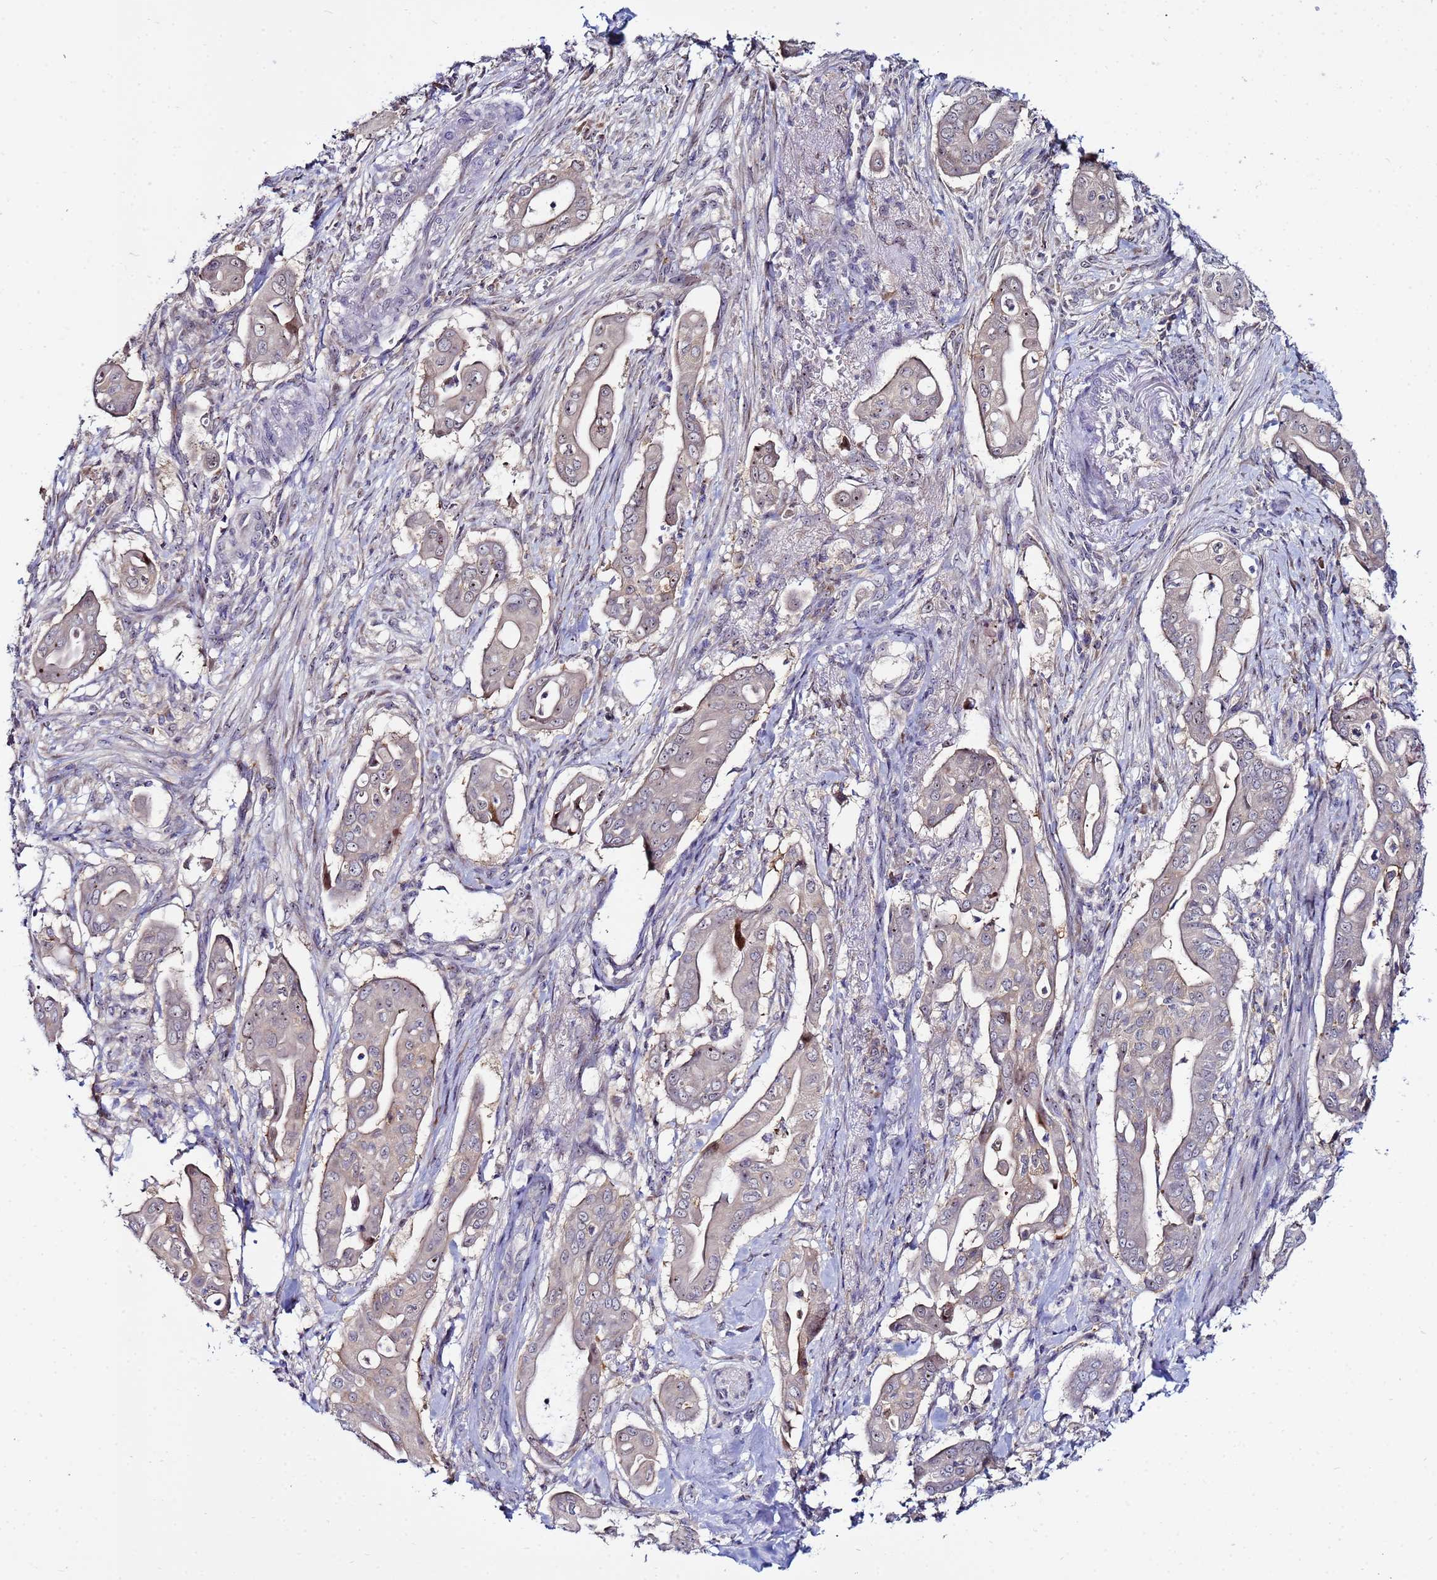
{"staining": {"intensity": "weak", "quantity": "<25%", "location": "cytoplasmic/membranous"}, "tissue": "pancreatic cancer", "cell_type": "Tumor cells", "image_type": "cancer", "snomed": [{"axis": "morphology", "description": "Adenocarcinoma, NOS"}, {"axis": "topography", "description": "Pancreas"}], "caption": "Tumor cells show no significant protein expression in pancreatic cancer (adenocarcinoma).", "gene": "NOL8", "patient": {"sex": "male", "age": 71}}